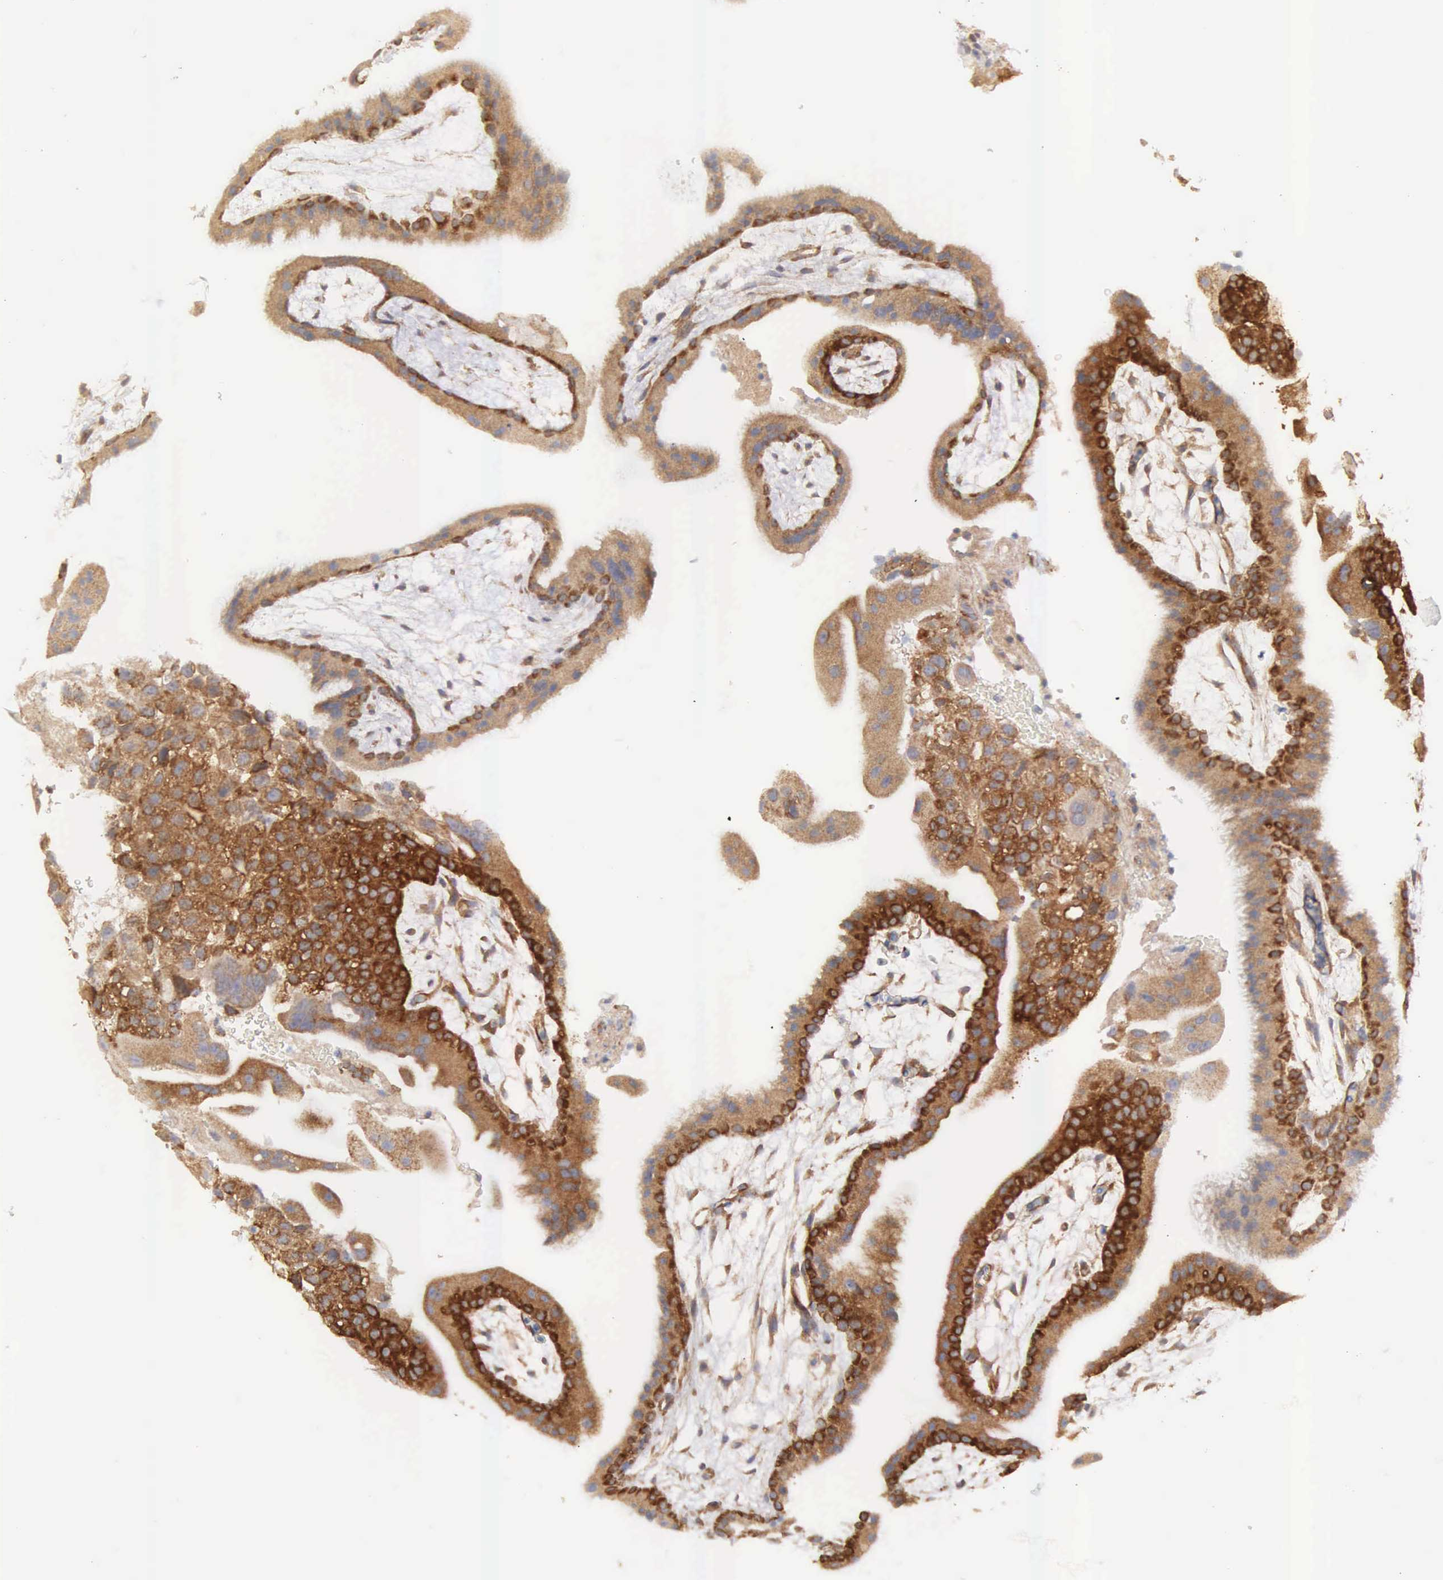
{"staining": {"intensity": "moderate", "quantity": ">75%", "location": "cytoplasmic/membranous"}, "tissue": "placenta", "cell_type": "Decidual cells", "image_type": "normal", "snomed": [{"axis": "morphology", "description": "Normal tissue, NOS"}, {"axis": "topography", "description": "Placenta"}], "caption": "This histopathology image exhibits IHC staining of normal placenta, with medium moderate cytoplasmic/membranous staining in about >75% of decidual cells.", "gene": "TXLNG", "patient": {"sex": "female", "age": 19}}